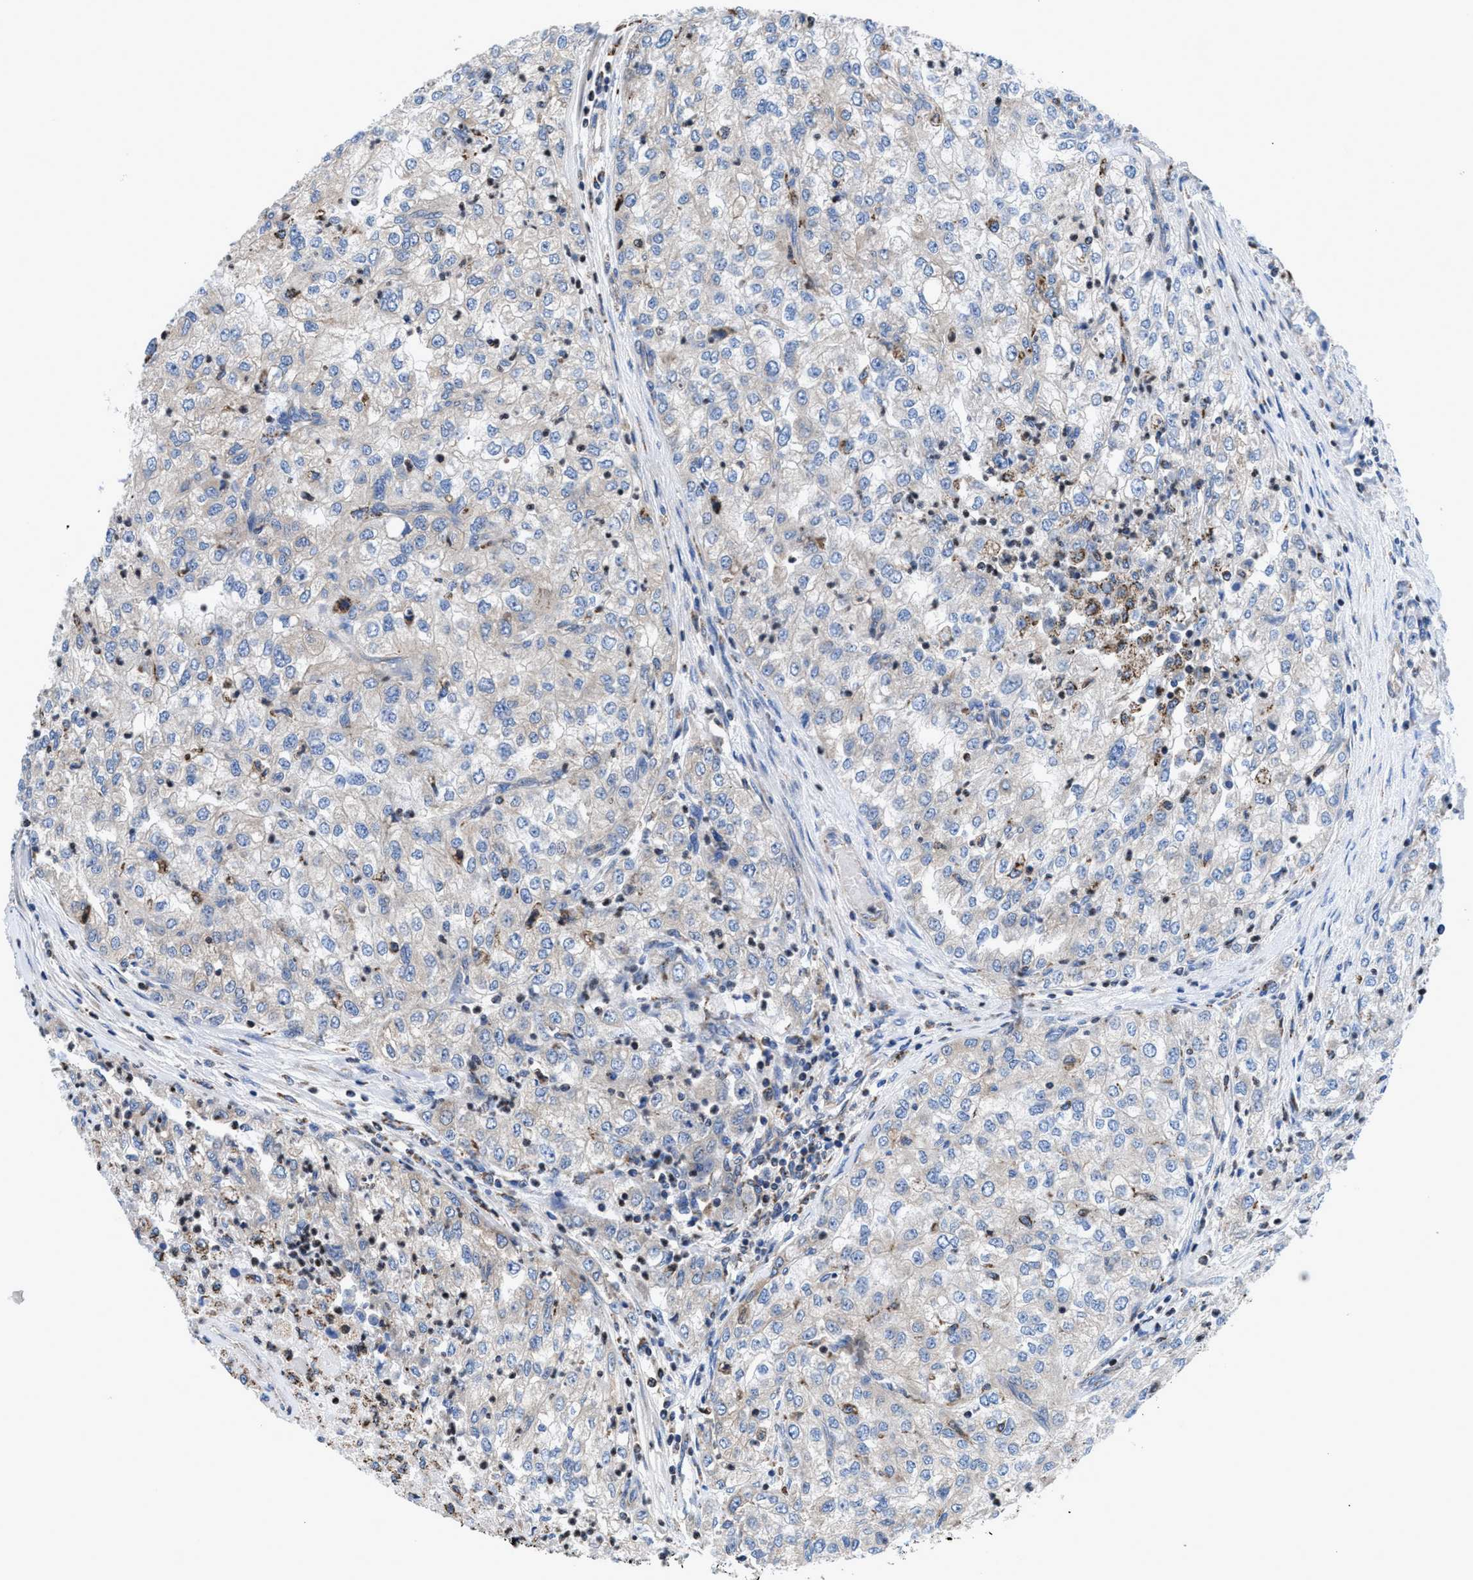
{"staining": {"intensity": "weak", "quantity": "25%-75%", "location": "cytoplasmic/membranous"}, "tissue": "renal cancer", "cell_type": "Tumor cells", "image_type": "cancer", "snomed": [{"axis": "morphology", "description": "Adenocarcinoma, NOS"}, {"axis": "topography", "description": "Kidney"}], "caption": "Renal adenocarcinoma stained for a protein exhibits weak cytoplasmic/membranous positivity in tumor cells.", "gene": "PRR15L", "patient": {"sex": "female", "age": 54}}